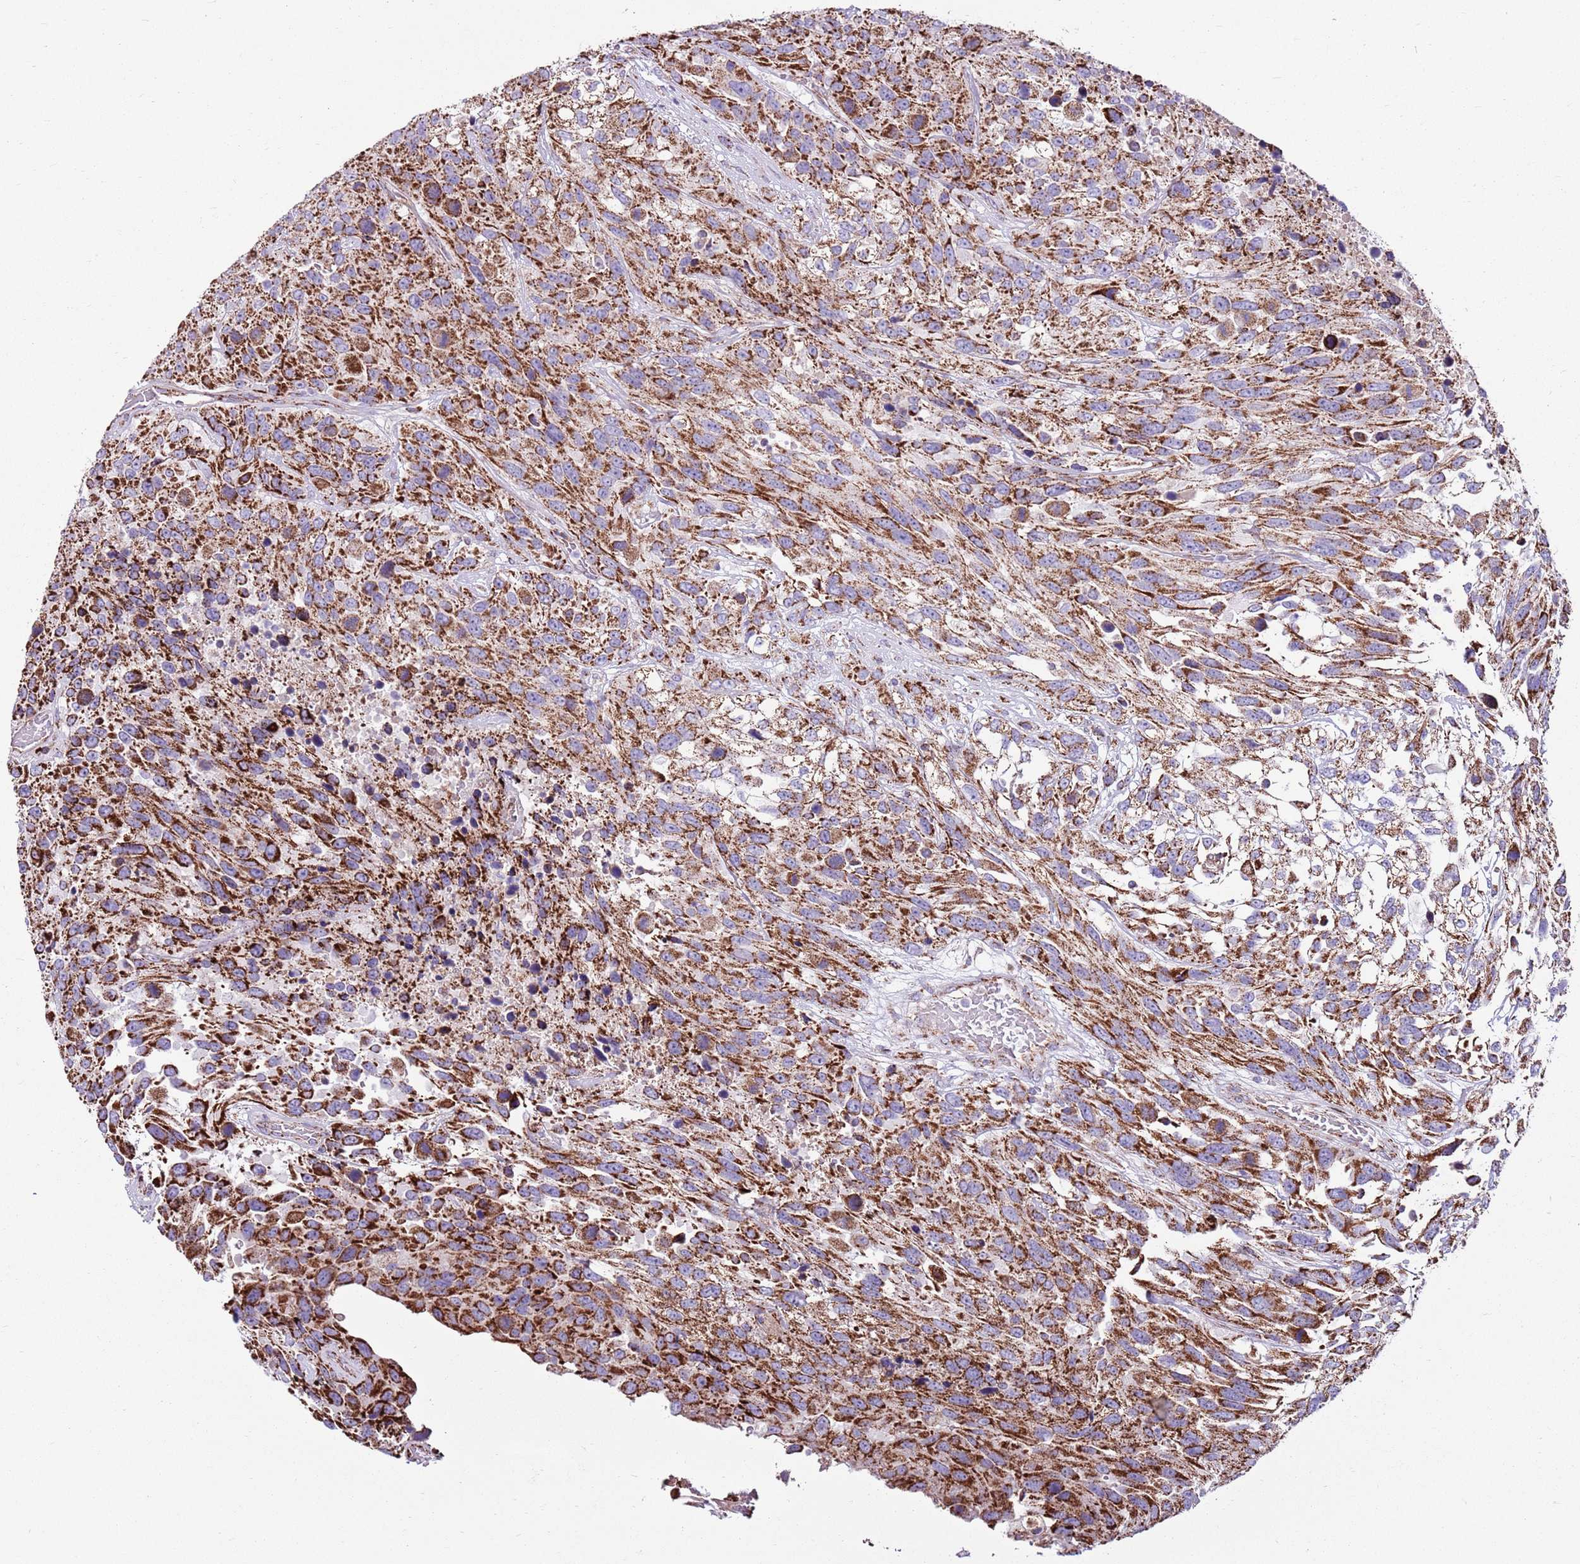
{"staining": {"intensity": "strong", "quantity": ">75%", "location": "cytoplasmic/membranous"}, "tissue": "urothelial cancer", "cell_type": "Tumor cells", "image_type": "cancer", "snomed": [{"axis": "morphology", "description": "Urothelial carcinoma, High grade"}, {"axis": "topography", "description": "Urinary bladder"}], "caption": "DAB immunohistochemical staining of human urothelial cancer shows strong cytoplasmic/membranous protein staining in approximately >75% of tumor cells. The protein of interest is stained brown, and the nuclei are stained in blue (DAB IHC with brightfield microscopy, high magnification).", "gene": "HECTD4", "patient": {"sex": "female", "age": 70}}